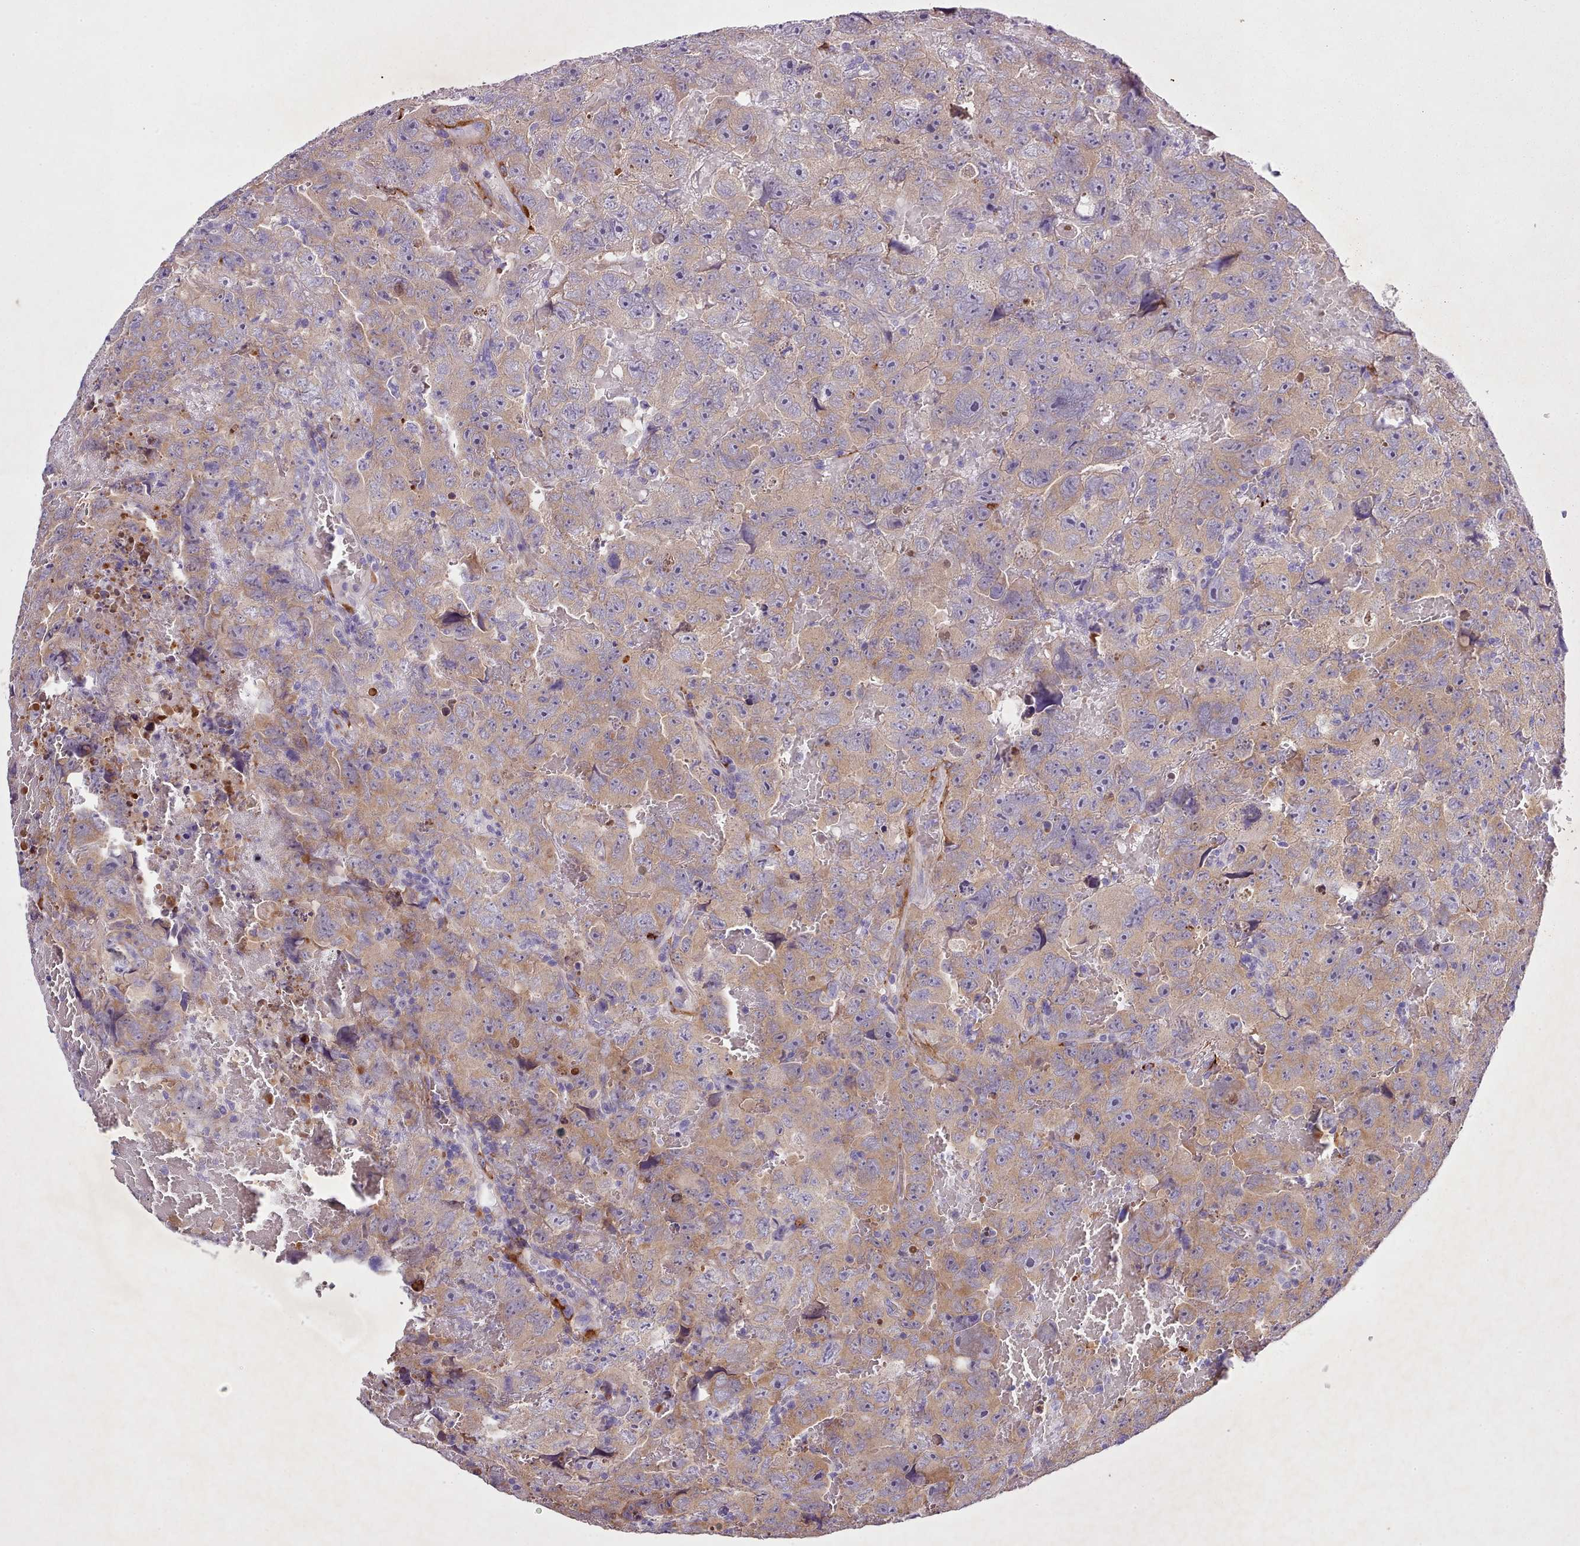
{"staining": {"intensity": "moderate", "quantity": "25%-75%", "location": "cytoplasmic/membranous"}, "tissue": "testis cancer", "cell_type": "Tumor cells", "image_type": "cancer", "snomed": [{"axis": "morphology", "description": "Carcinoma, Embryonal, NOS"}, {"axis": "topography", "description": "Testis"}], "caption": "High-power microscopy captured an immunohistochemistry (IHC) photomicrograph of embryonal carcinoma (testis), revealing moderate cytoplasmic/membranous expression in approximately 25%-75% of tumor cells. Using DAB (3,3'-diaminobenzidine) (brown) and hematoxylin (blue) stains, captured at high magnification using brightfield microscopy.", "gene": "SETX", "patient": {"sex": "male", "age": 45}}